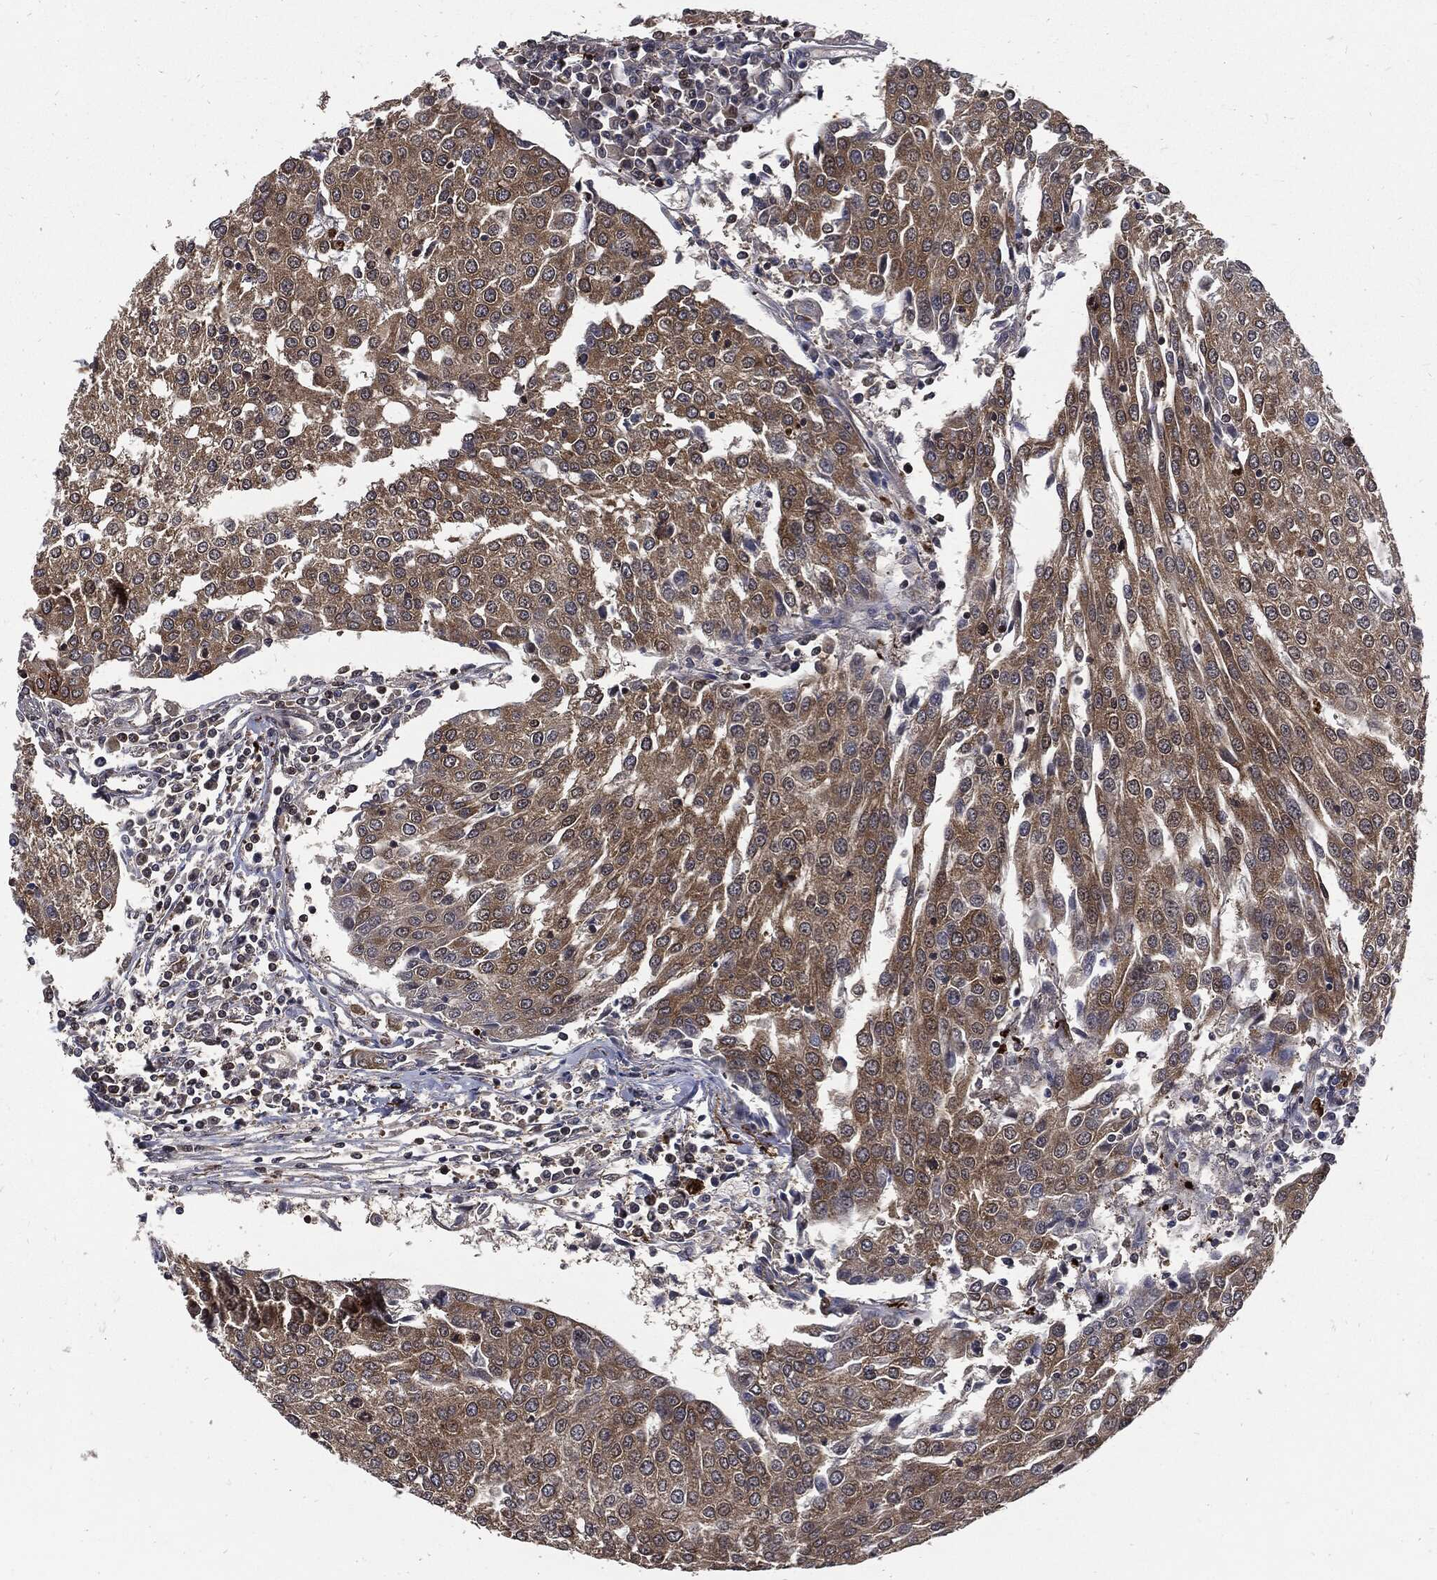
{"staining": {"intensity": "moderate", "quantity": "25%-75%", "location": "cytoplasmic/membranous"}, "tissue": "urothelial cancer", "cell_type": "Tumor cells", "image_type": "cancer", "snomed": [{"axis": "morphology", "description": "Urothelial carcinoma, High grade"}, {"axis": "topography", "description": "Urinary bladder"}], "caption": "Urothelial cancer stained with IHC shows moderate cytoplasmic/membranous positivity in approximately 25%-75% of tumor cells.", "gene": "CLU", "patient": {"sex": "female", "age": 85}}